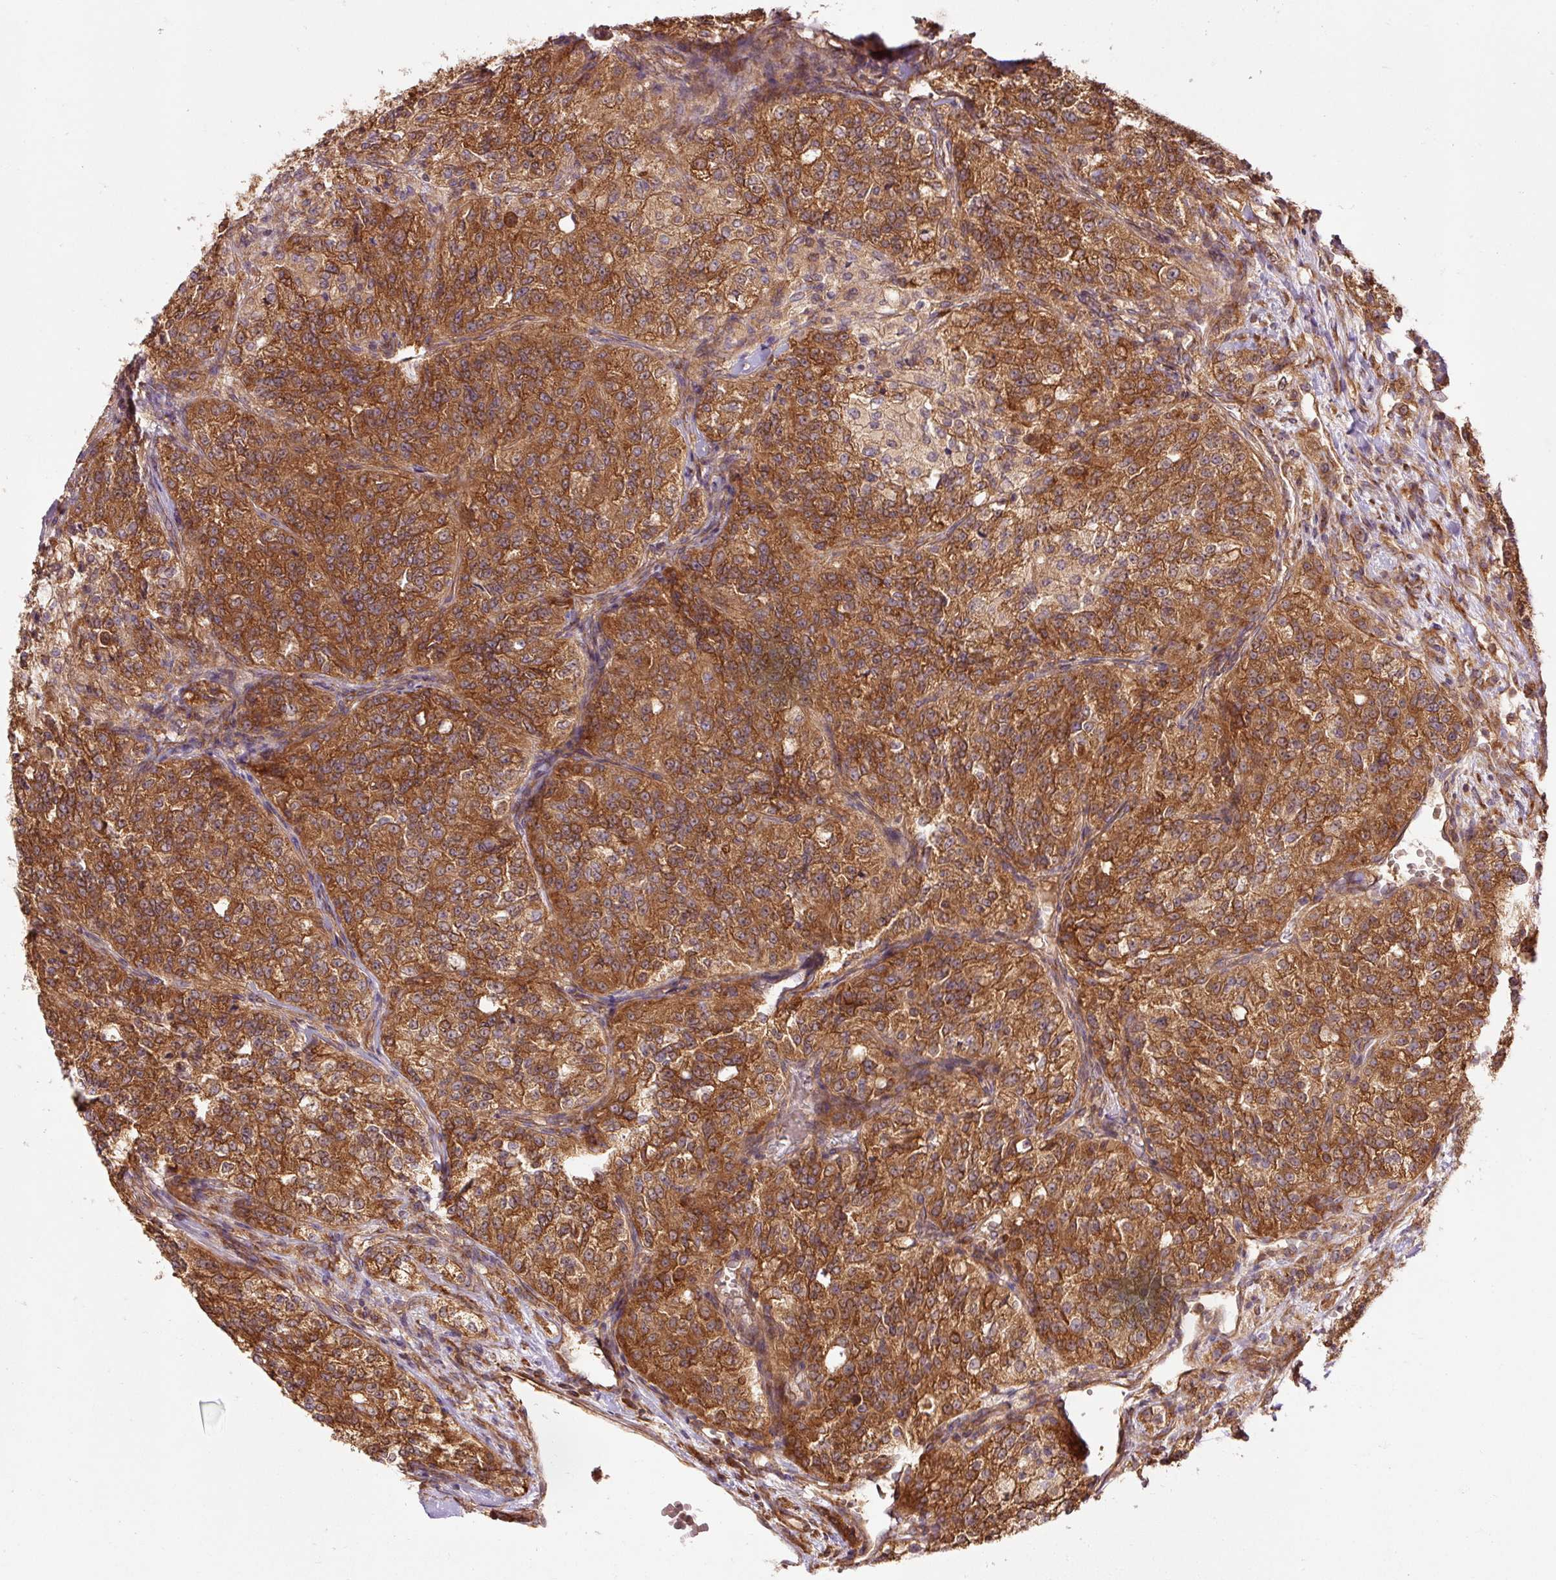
{"staining": {"intensity": "moderate", "quantity": ">75%", "location": "cytoplasmic/membranous"}, "tissue": "renal cancer", "cell_type": "Tumor cells", "image_type": "cancer", "snomed": [{"axis": "morphology", "description": "Adenocarcinoma, NOS"}, {"axis": "topography", "description": "Kidney"}], "caption": "Renal cancer tissue demonstrates moderate cytoplasmic/membranous positivity in about >75% of tumor cells", "gene": "PDAP1", "patient": {"sex": "female", "age": 63}}